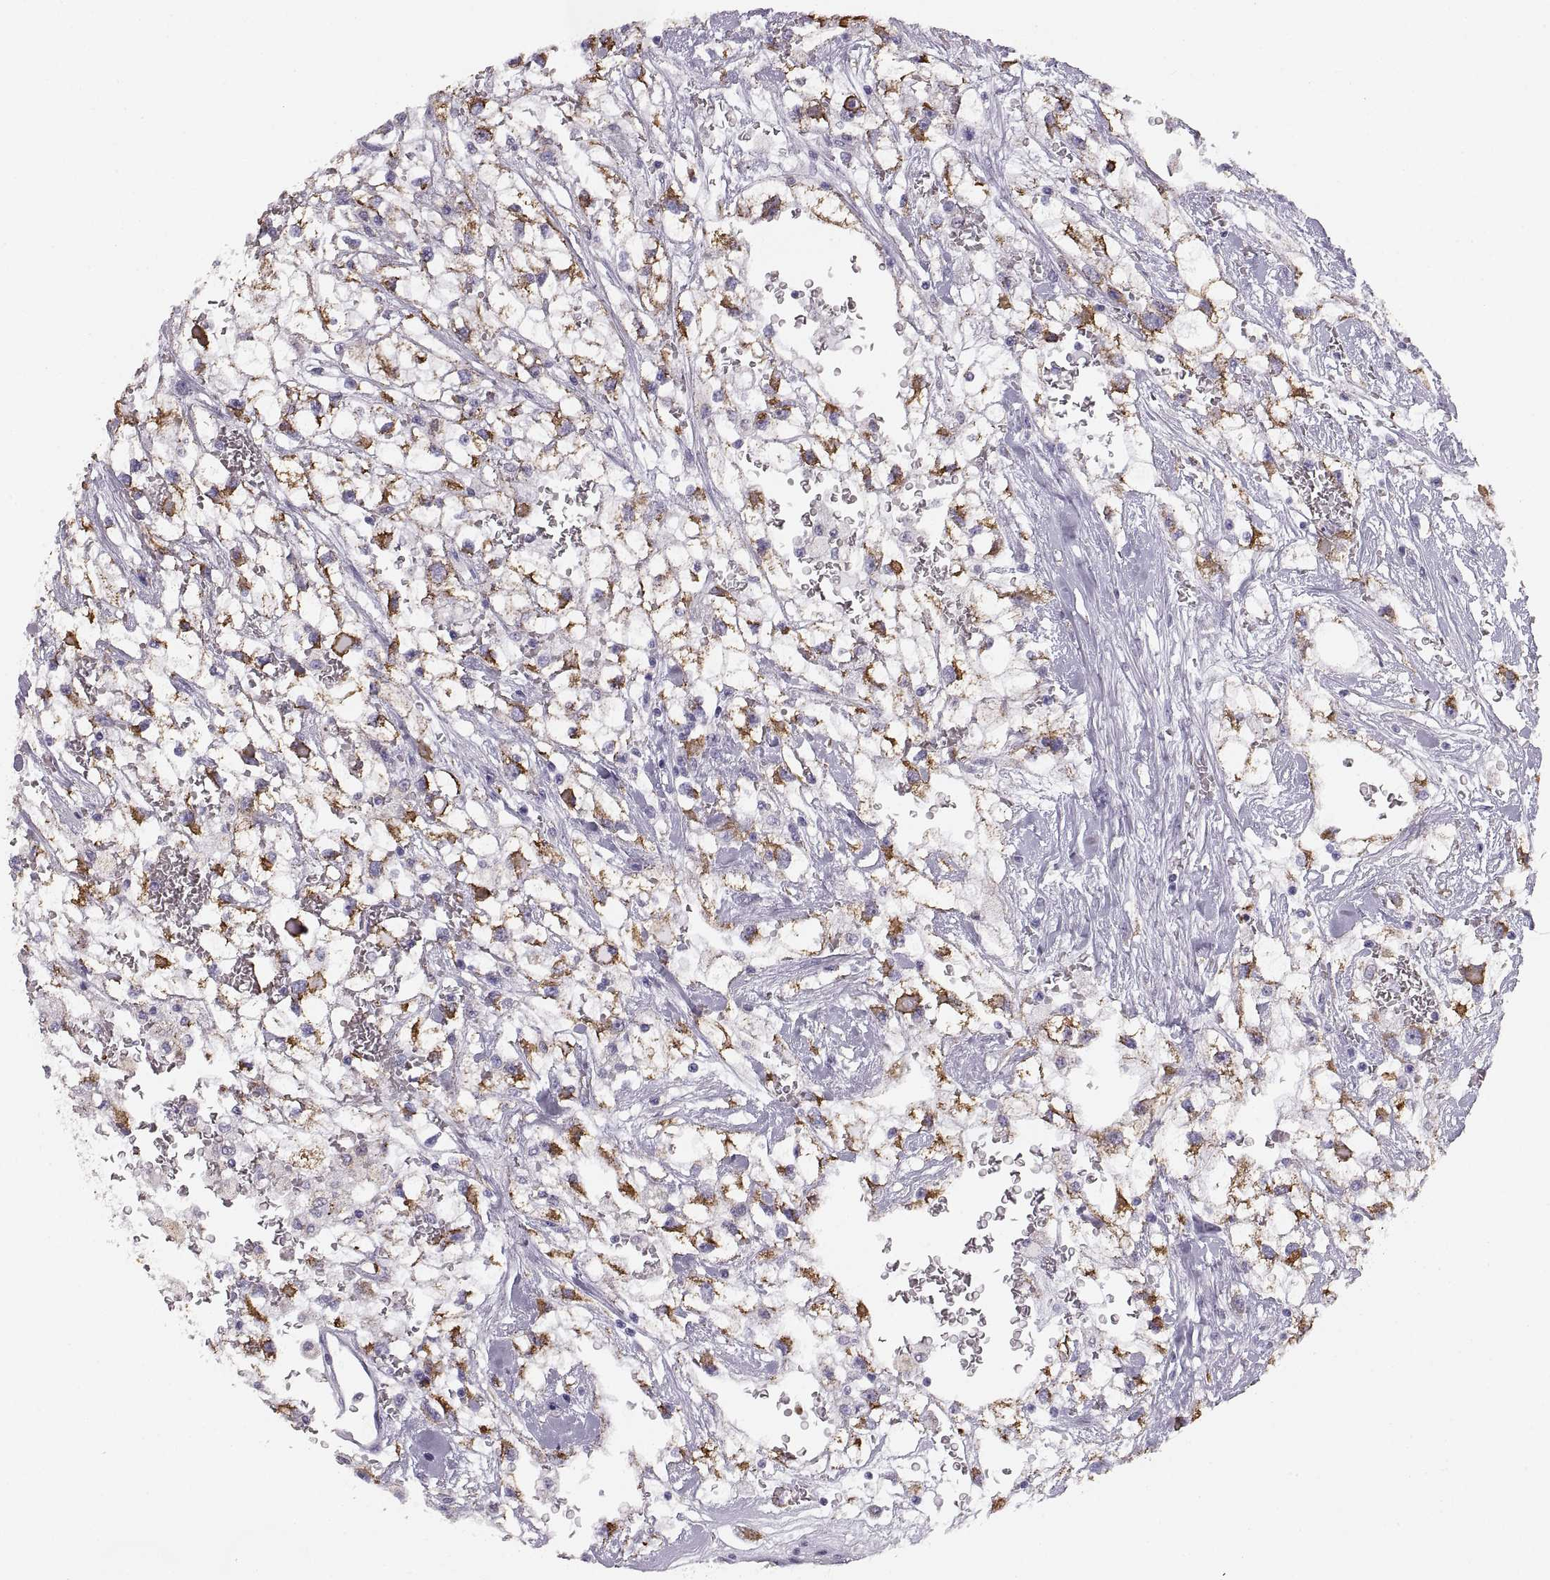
{"staining": {"intensity": "strong", "quantity": ">75%", "location": "cytoplasmic/membranous"}, "tissue": "renal cancer", "cell_type": "Tumor cells", "image_type": "cancer", "snomed": [{"axis": "morphology", "description": "Adenocarcinoma, NOS"}, {"axis": "topography", "description": "Kidney"}], "caption": "Protein expression analysis of human renal adenocarcinoma reveals strong cytoplasmic/membranous staining in approximately >75% of tumor cells. (brown staining indicates protein expression, while blue staining denotes nuclei).", "gene": "COL9A3", "patient": {"sex": "male", "age": 59}}